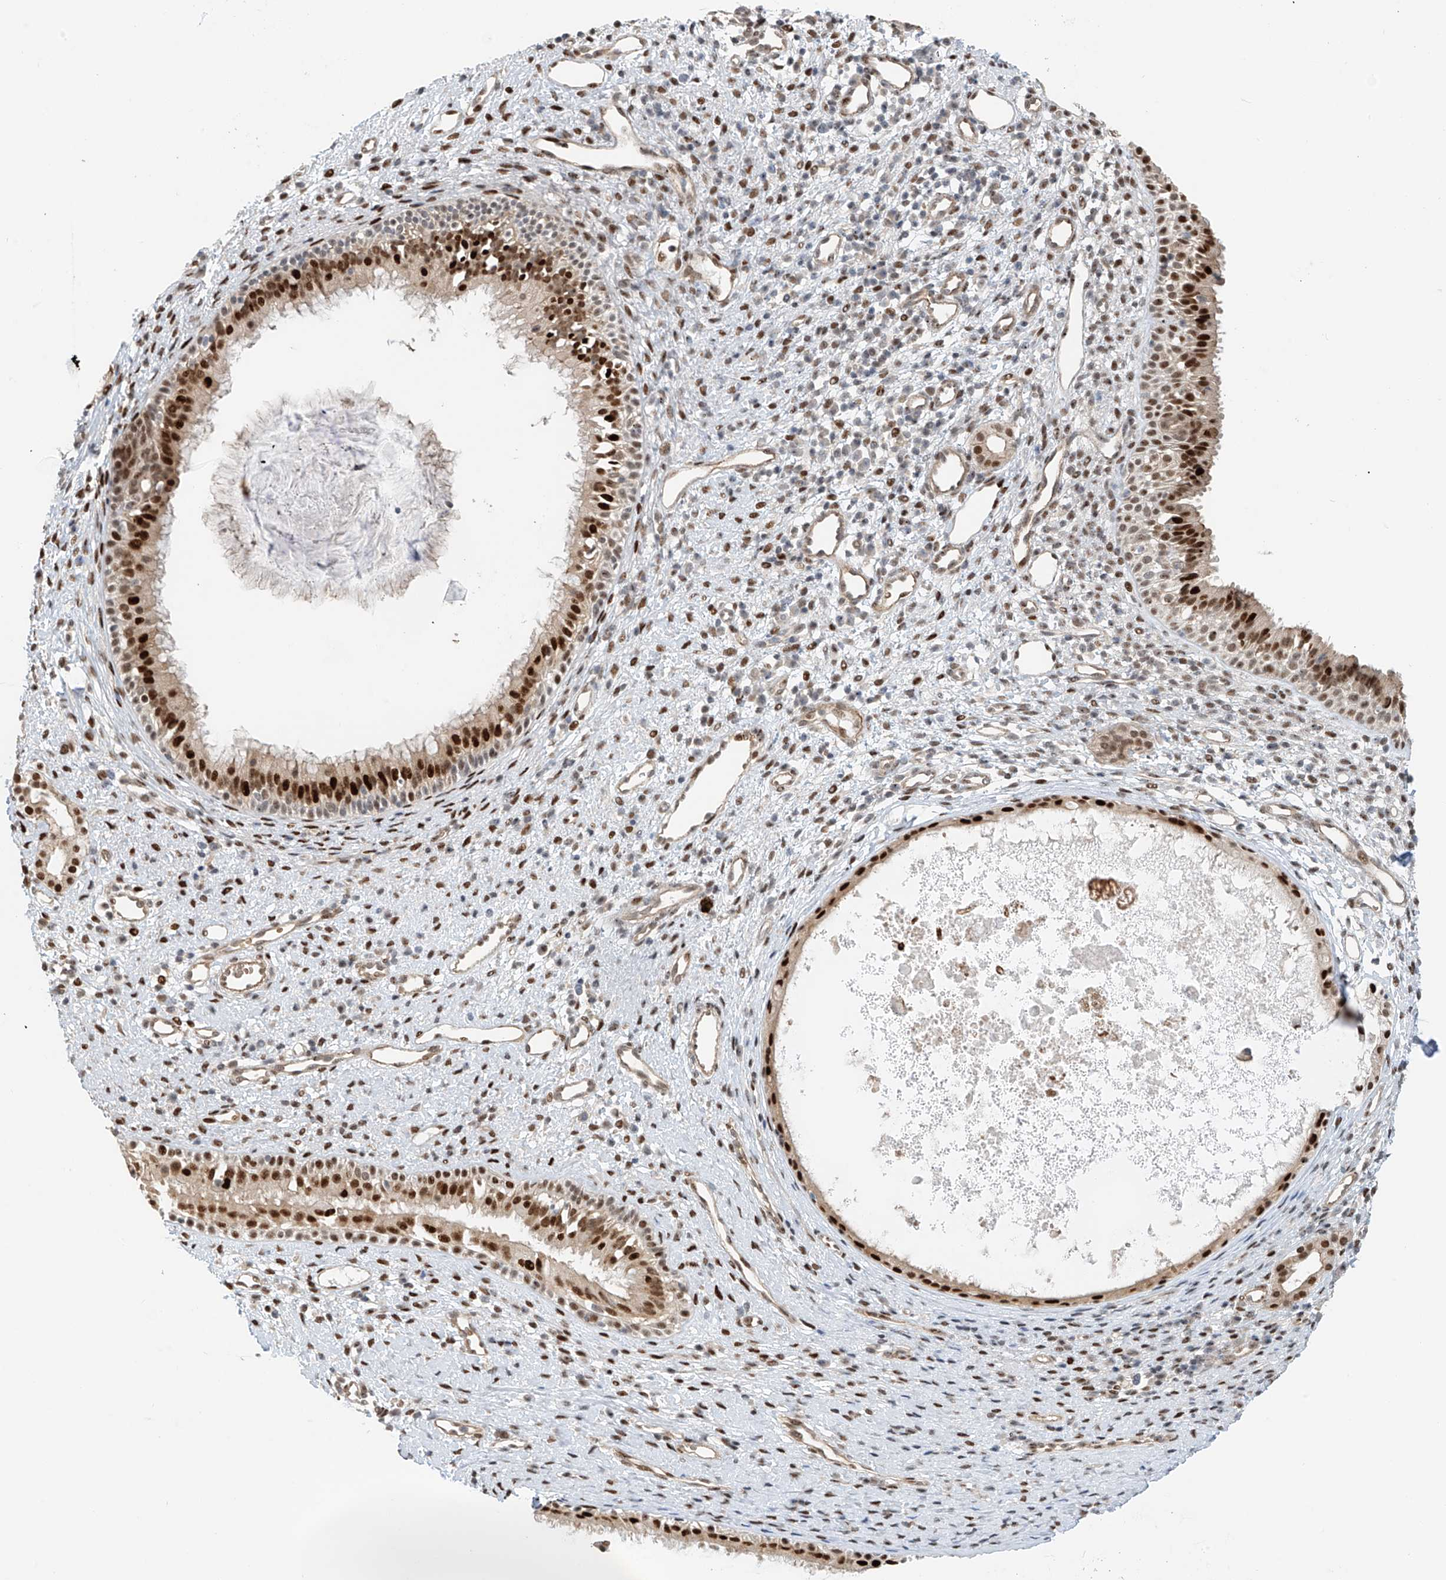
{"staining": {"intensity": "strong", "quantity": ">75%", "location": "nuclear"}, "tissue": "nasopharynx", "cell_type": "Respiratory epithelial cells", "image_type": "normal", "snomed": [{"axis": "morphology", "description": "Normal tissue, NOS"}, {"axis": "topography", "description": "Nasopharynx"}], "caption": "High-magnification brightfield microscopy of normal nasopharynx stained with DAB (brown) and counterstained with hematoxylin (blue). respiratory epithelial cells exhibit strong nuclear positivity is present in about>75% of cells.", "gene": "ZNF514", "patient": {"sex": "male", "age": 22}}